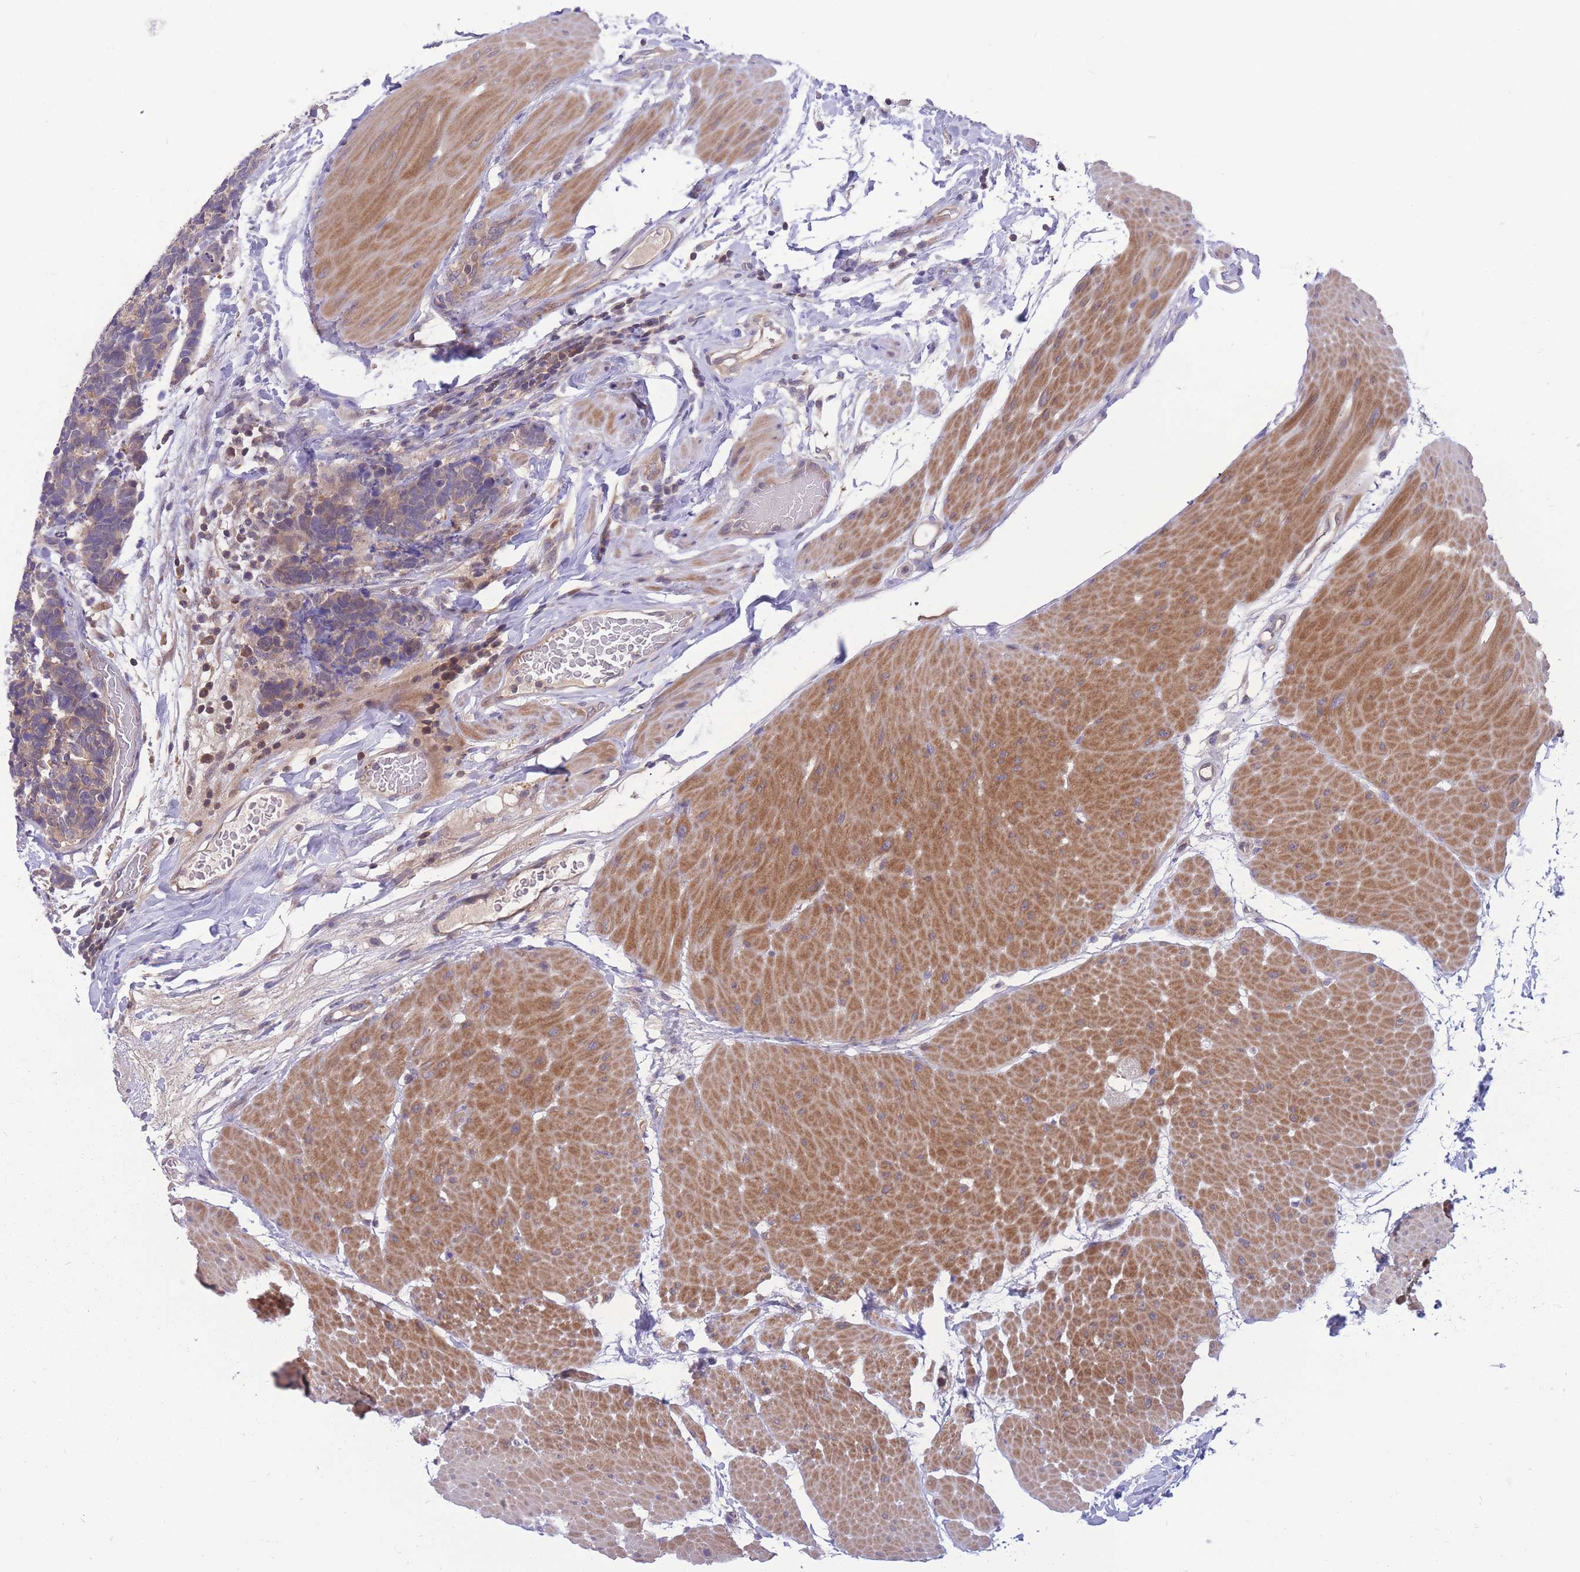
{"staining": {"intensity": "moderate", "quantity": ">75%", "location": "cytoplasmic/membranous"}, "tissue": "carcinoid", "cell_type": "Tumor cells", "image_type": "cancer", "snomed": [{"axis": "morphology", "description": "Carcinoma, NOS"}, {"axis": "morphology", "description": "Carcinoid, malignant, NOS"}, {"axis": "topography", "description": "Urinary bladder"}], "caption": "Immunohistochemistry (IHC) image of neoplastic tissue: malignant carcinoid stained using immunohistochemistry (IHC) demonstrates medium levels of moderate protein expression localized specifically in the cytoplasmic/membranous of tumor cells, appearing as a cytoplasmic/membranous brown color.", "gene": "UBE2N", "patient": {"sex": "male", "age": 57}}